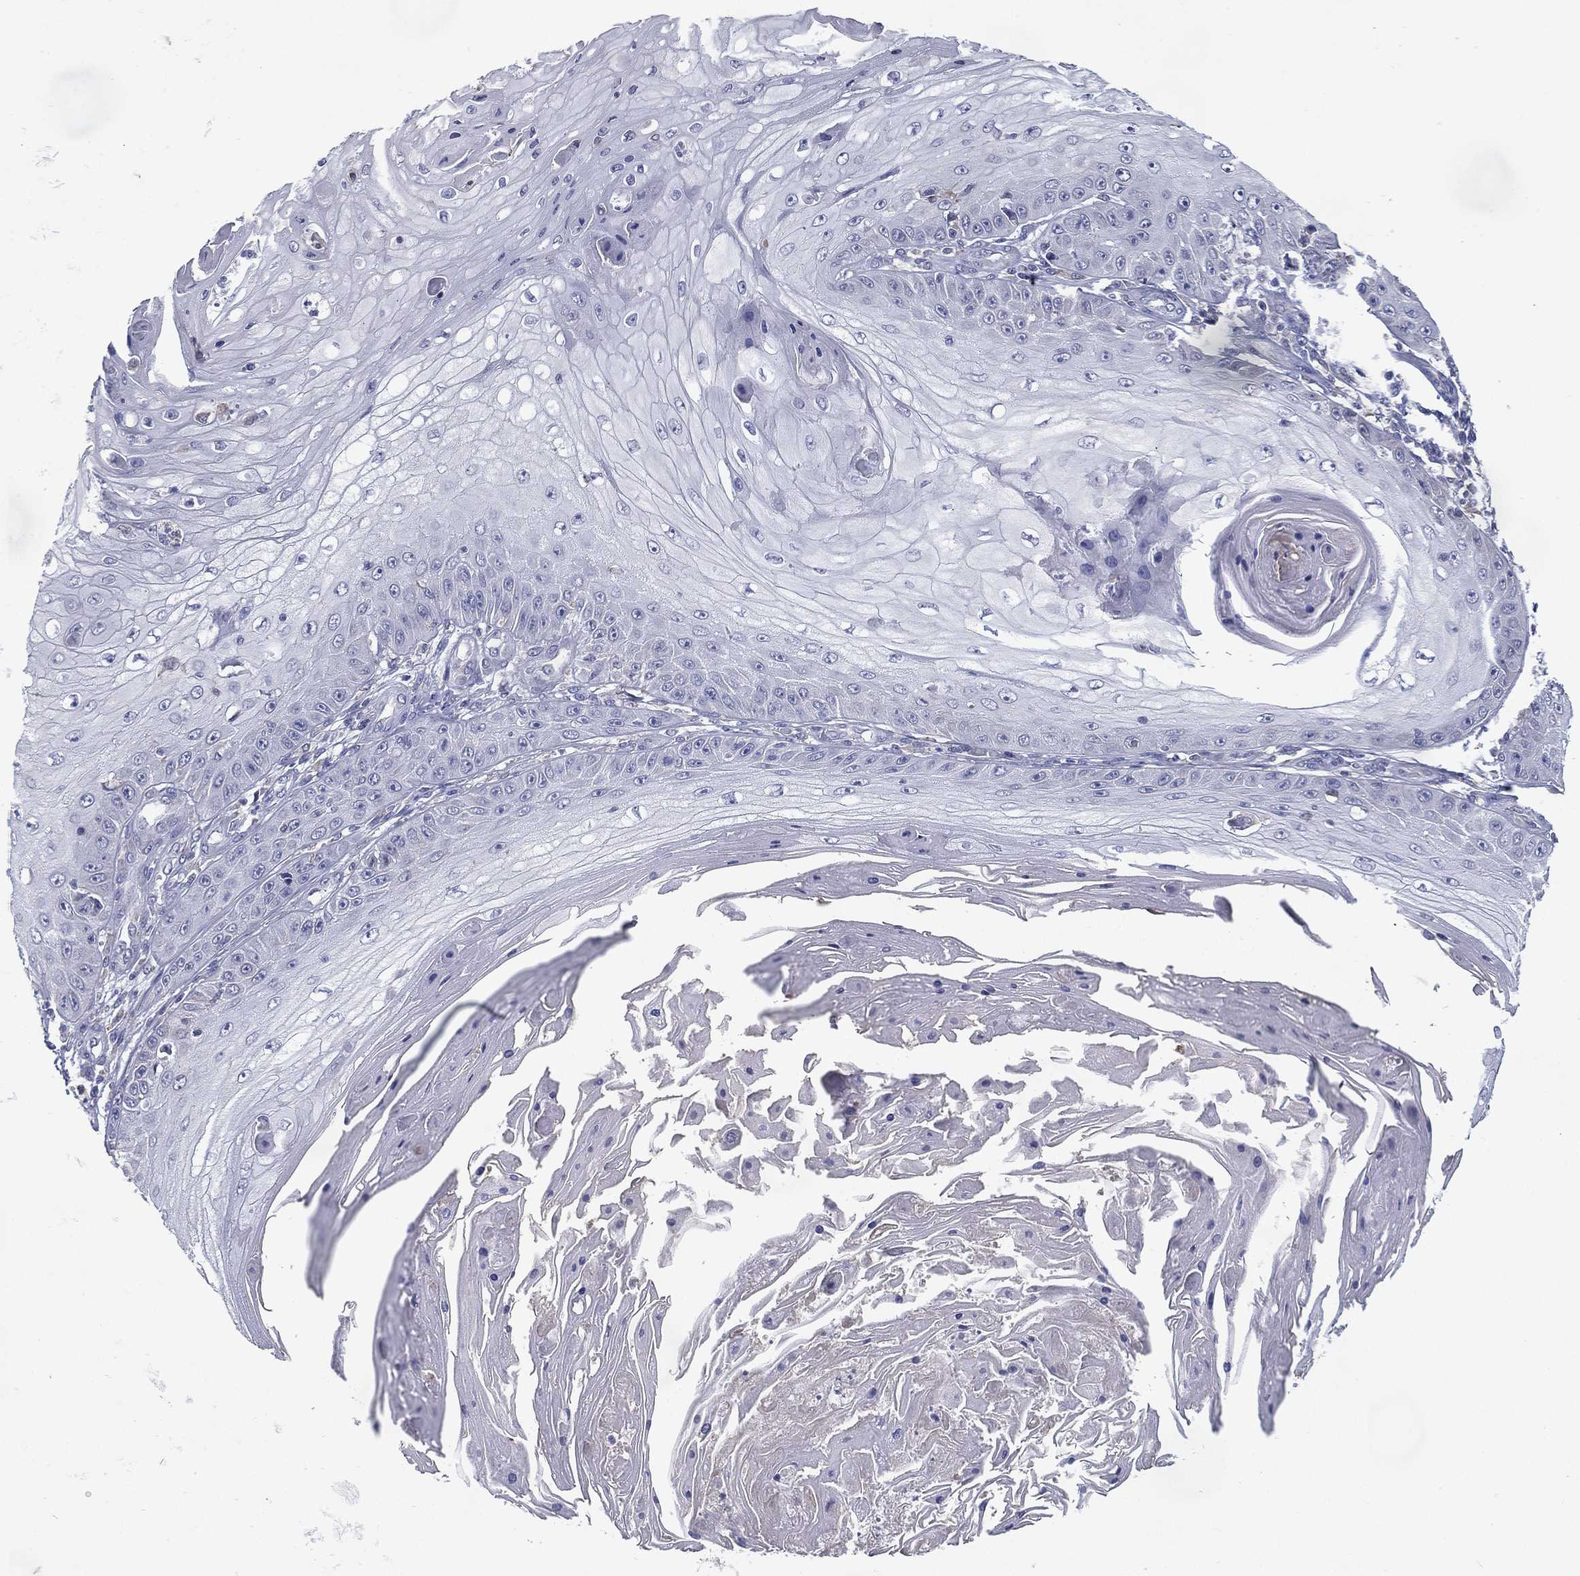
{"staining": {"intensity": "negative", "quantity": "none", "location": "none"}, "tissue": "skin cancer", "cell_type": "Tumor cells", "image_type": "cancer", "snomed": [{"axis": "morphology", "description": "Squamous cell carcinoma, NOS"}, {"axis": "topography", "description": "Skin"}], "caption": "The photomicrograph shows no staining of tumor cells in skin cancer.", "gene": "C19orf18", "patient": {"sex": "male", "age": 70}}